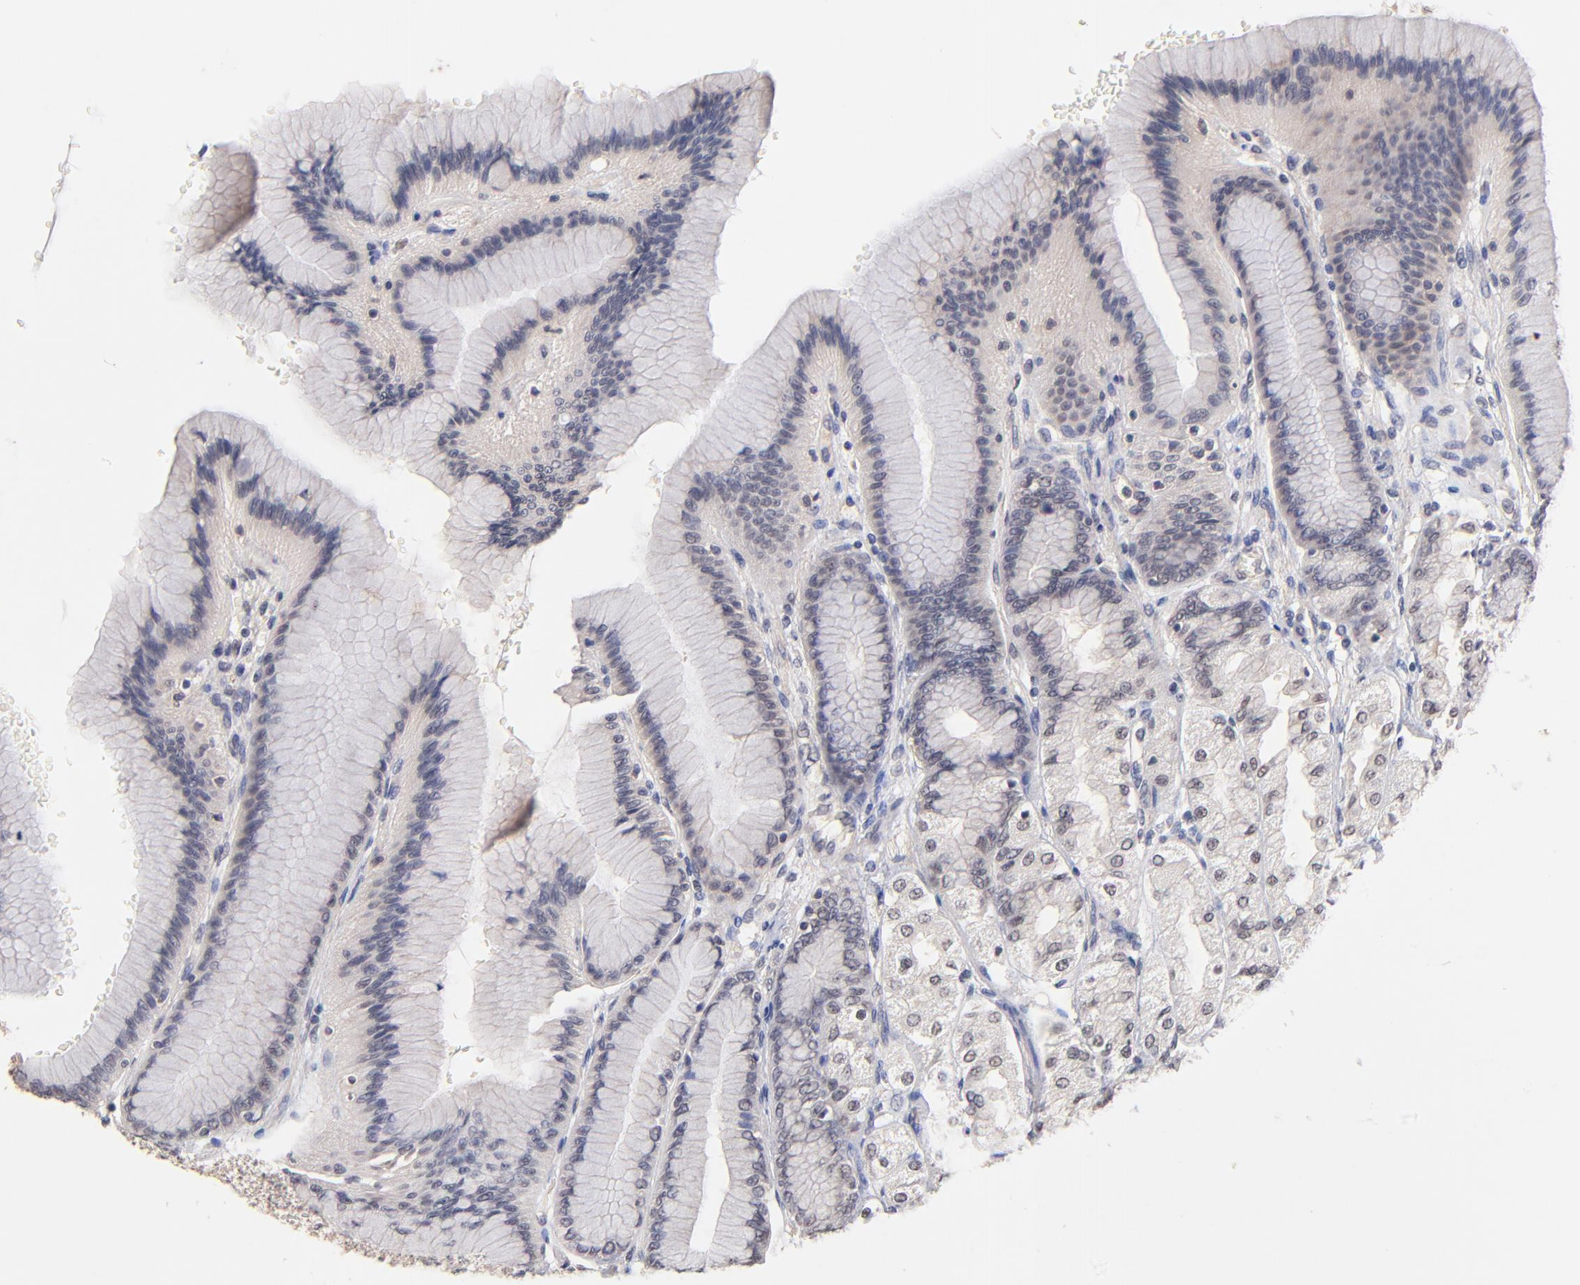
{"staining": {"intensity": "weak", "quantity": "<25%", "location": "nuclear"}, "tissue": "stomach", "cell_type": "Glandular cells", "image_type": "normal", "snomed": [{"axis": "morphology", "description": "Normal tissue, NOS"}, {"axis": "morphology", "description": "Adenocarcinoma, NOS"}, {"axis": "topography", "description": "Stomach"}, {"axis": "topography", "description": "Stomach, lower"}], "caption": "Glandular cells are negative for brown protein staining in unremarkable stomach. Brightfield microscopy of immunohistochemistry (IHC) stained with DAB (3,3'-diaminobenzidine) (brown) and hematoxylin (blue), captured at high magnification.", "gene": "RIBC2", "patient": {"sex": "female", "age": 65}}